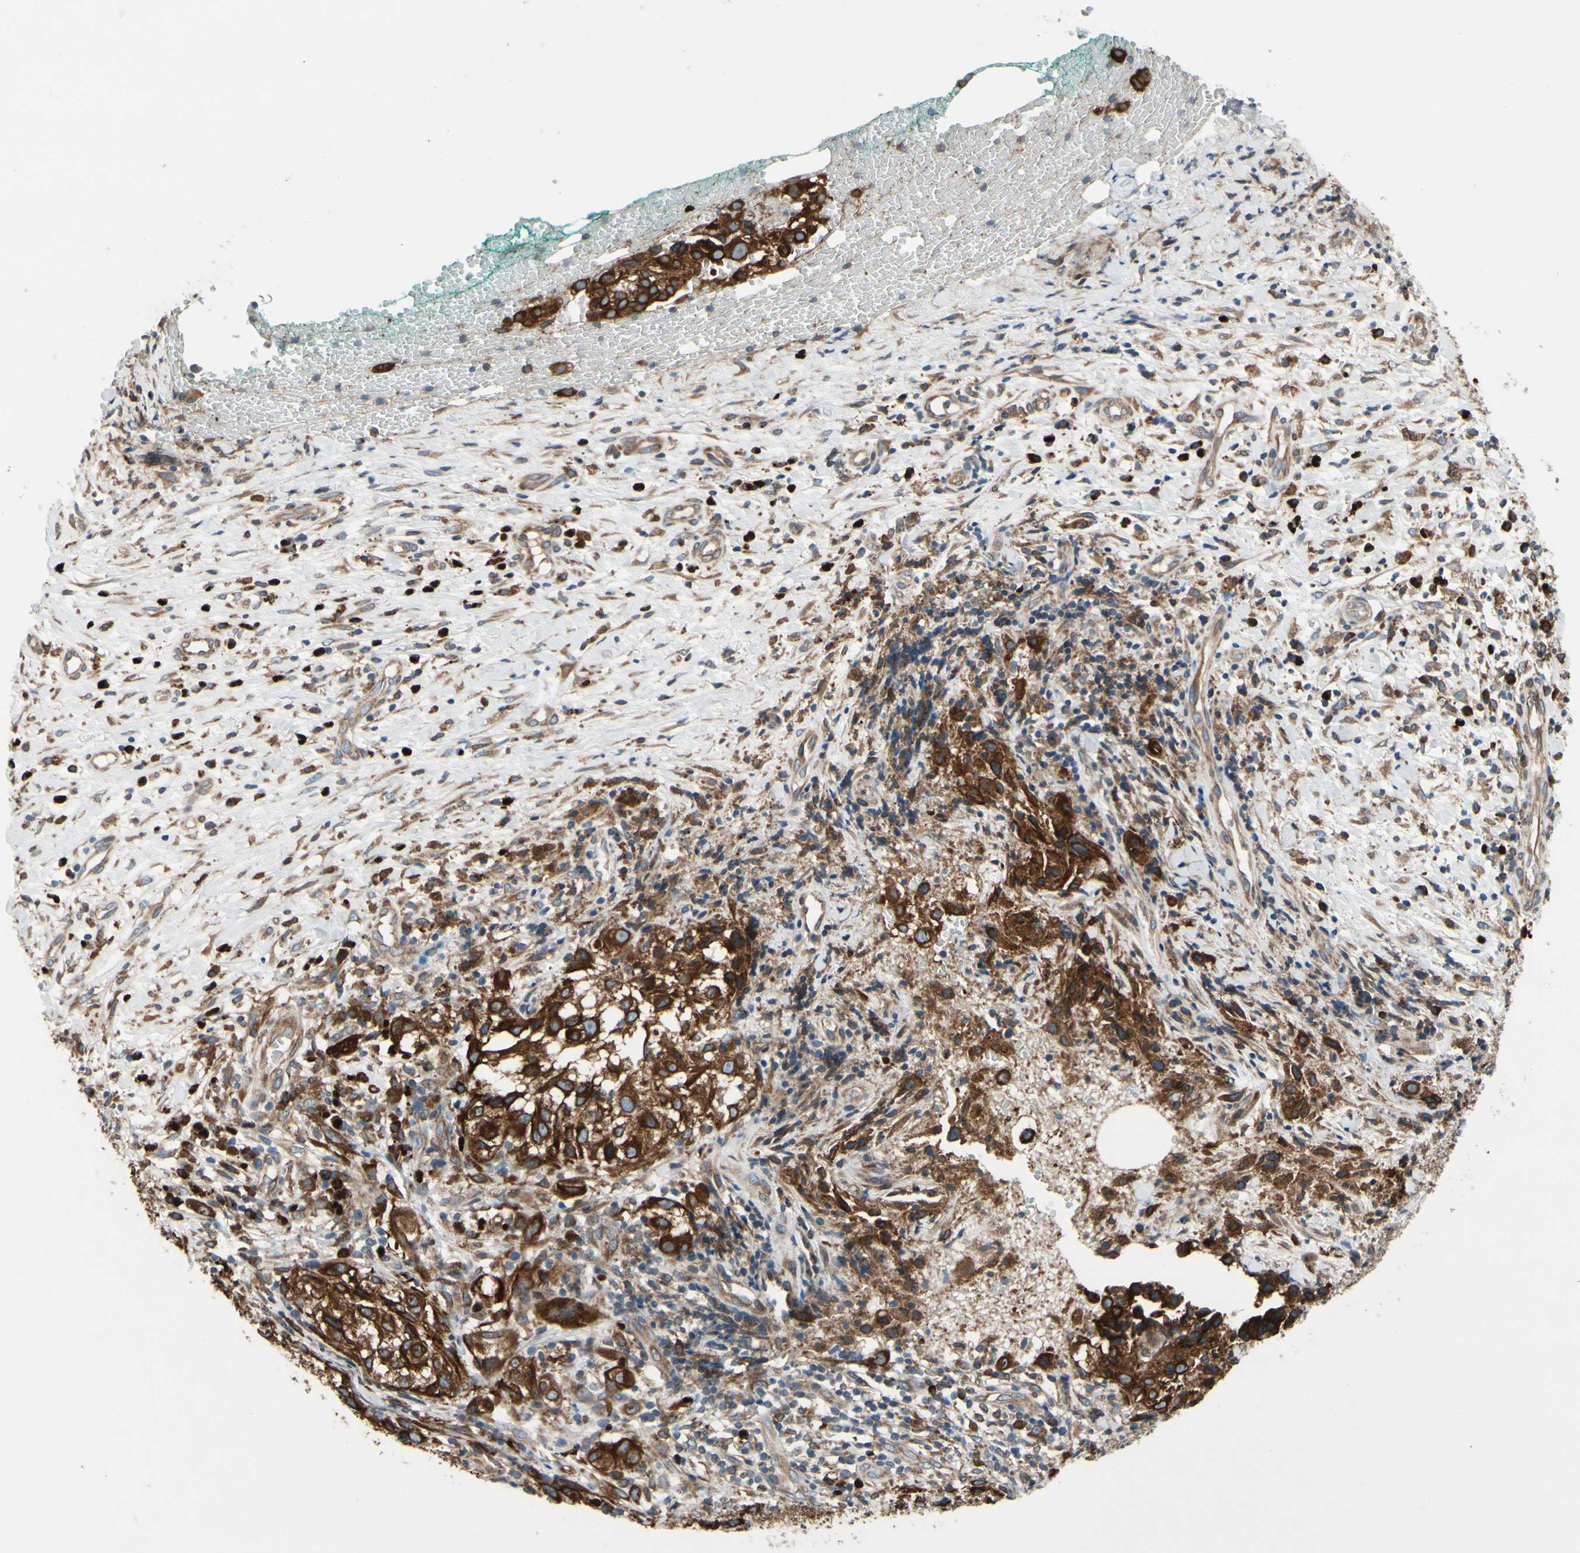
{"staining": {"intensity": "strong", "quantity": ">75%", "location": "cytoplasmic/membranous"}, "tissue": "melanoma", "cell_type": "Tumor cells", "image_type": "cancer", "snomed": [{"axis": "morphology", "description": "Necrosis, NOS"}, {"axis": "morphology", "description": "Malignant melanoma, NOS"}, {"axis": "topography", "description": "Skin"}], "caption": "High-power microscopy captured an immunohistochemistry image of malignant melanoma, revealing strong cytoplasmic/membranous expression in approximately >75% of tumor cells.", "gene": "CLCC1", "patient": {"sex": "female", "age": 87}}